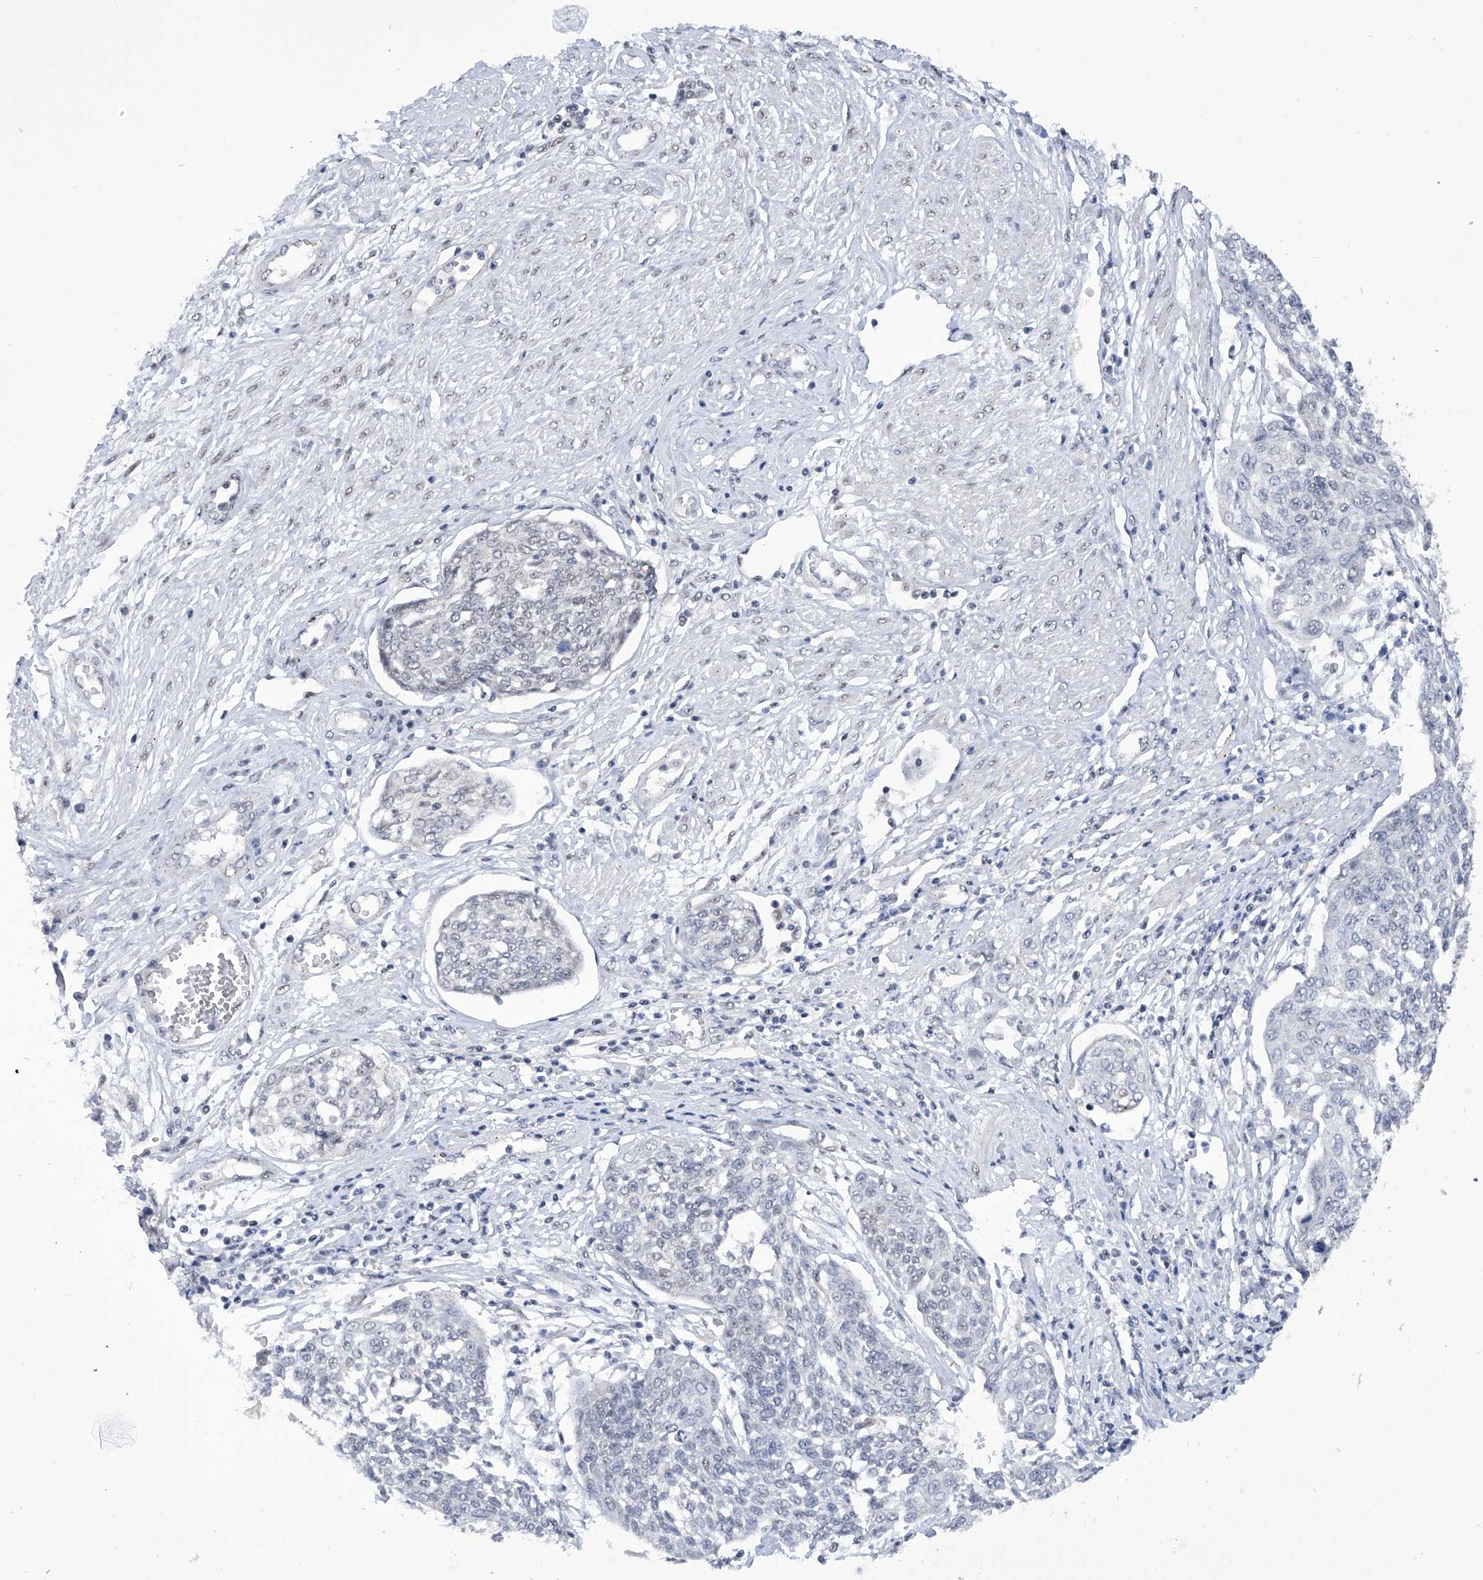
{"staining": {"intensity": "negative", "quantity": "none", "location": "none"}, "tissue": "cervical cancer", "cell_type": "Tumor cells", "image_type": "cancer", "snomed": [{"axis": "morphology", "description": "Squamous cell carcinoma, NOS"}, {"axis": "topography", "description": "Cervix"}], "caption": "A histopathology image of human squamous cell carcinoma (cervical) is negative for staining in tumor cells. (DAB immunohistochemistry with hematoxylin counter stain).", "gene": "RAD54L", "patient": {"sex": "female", "age": 34}}